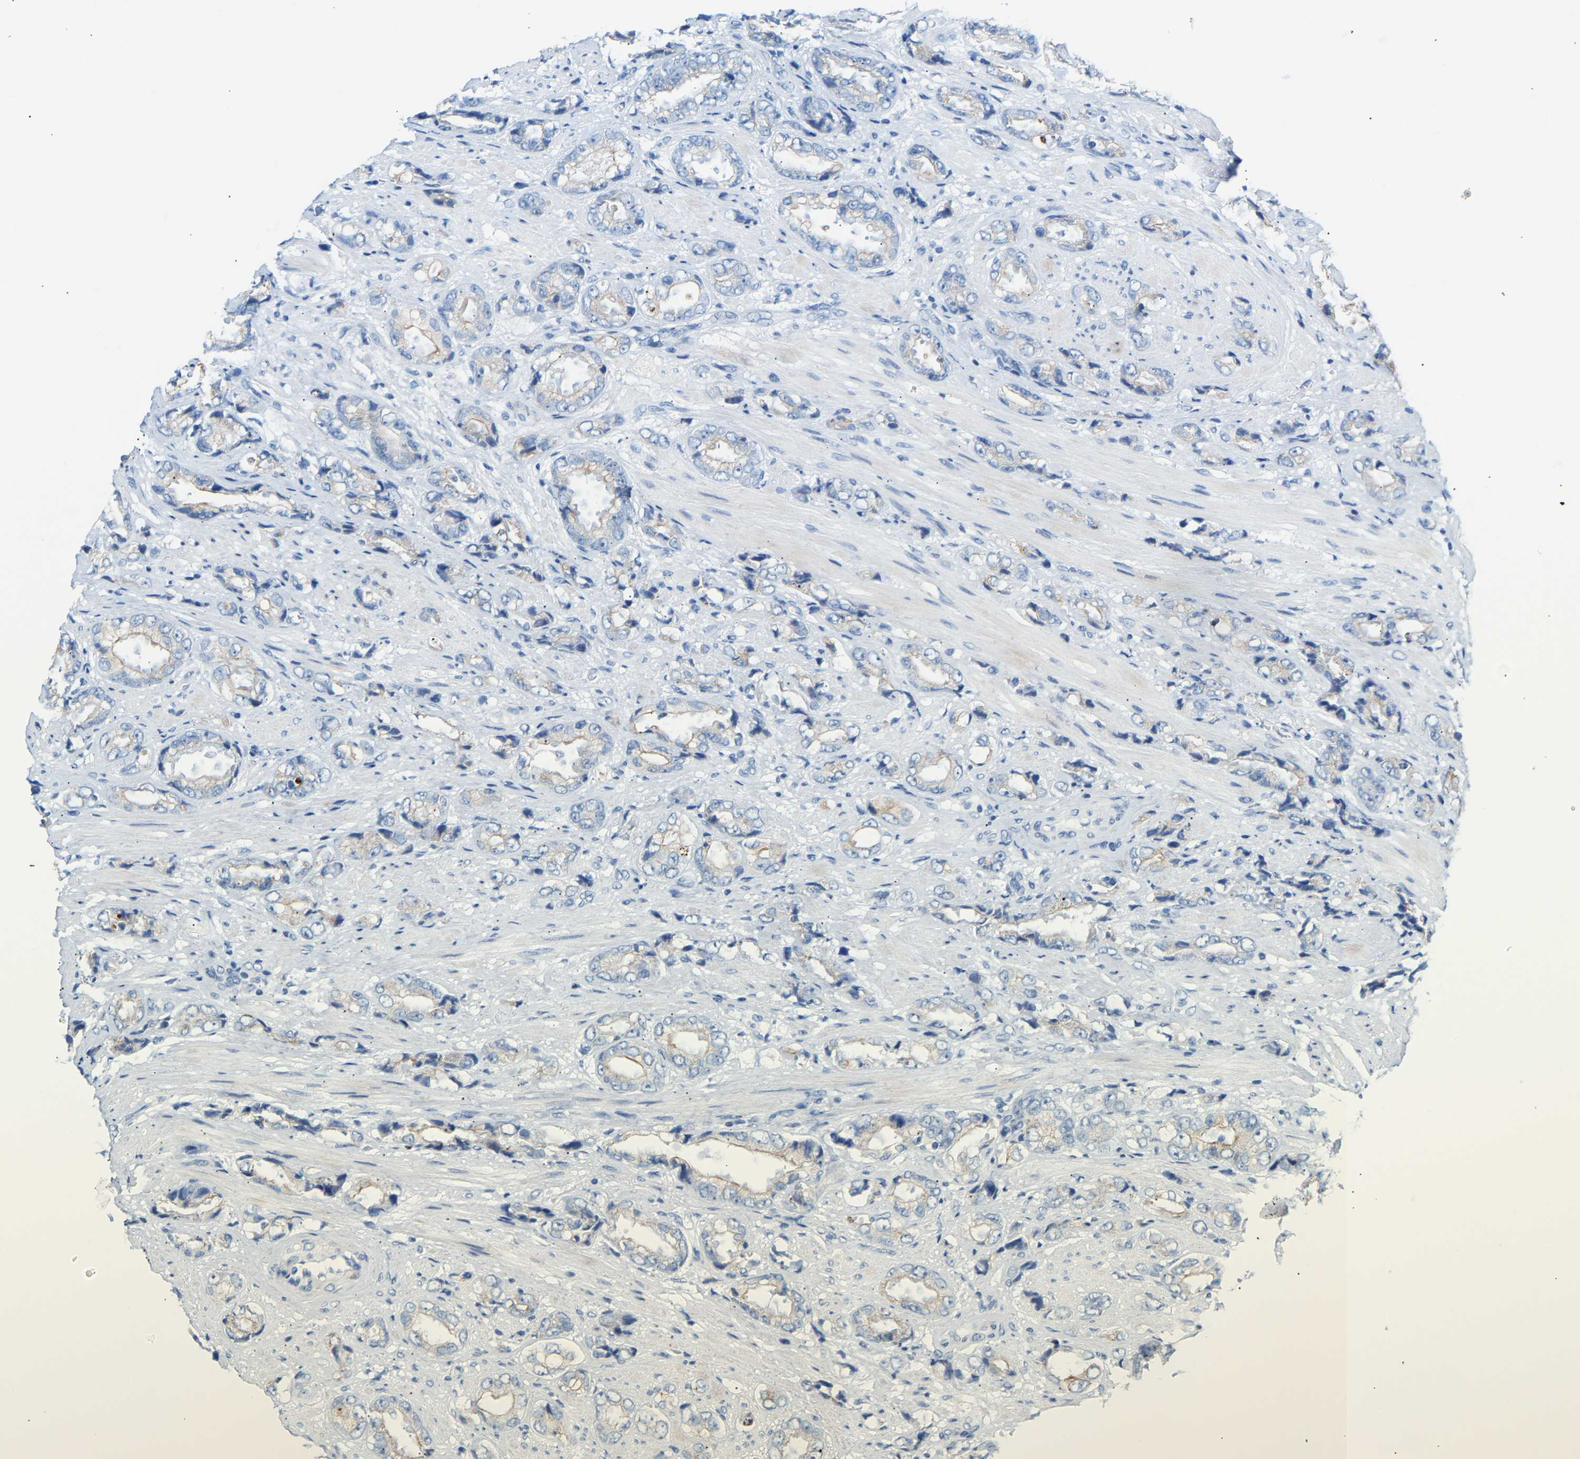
{"staining": {"intensity": "weak", "quantity": "<25%", "location": "cytoplasmic/membranous"}, "tissue": "prostate cancer", "cell_type": "Tumor cells", "image_type": "cancer", "snomed": [{"axis": "morphology", "description": "Adenocarcinoma, High grade"}, {"axis": "topography", "description": "Prostate"}], "caption": "High power microscopy photomicrograph of an IHC image of prostate cancer, revealing no significant positivity in tumor cells.", "gene": "PEX1", "patient": {"sex": "male", "age": 61}}